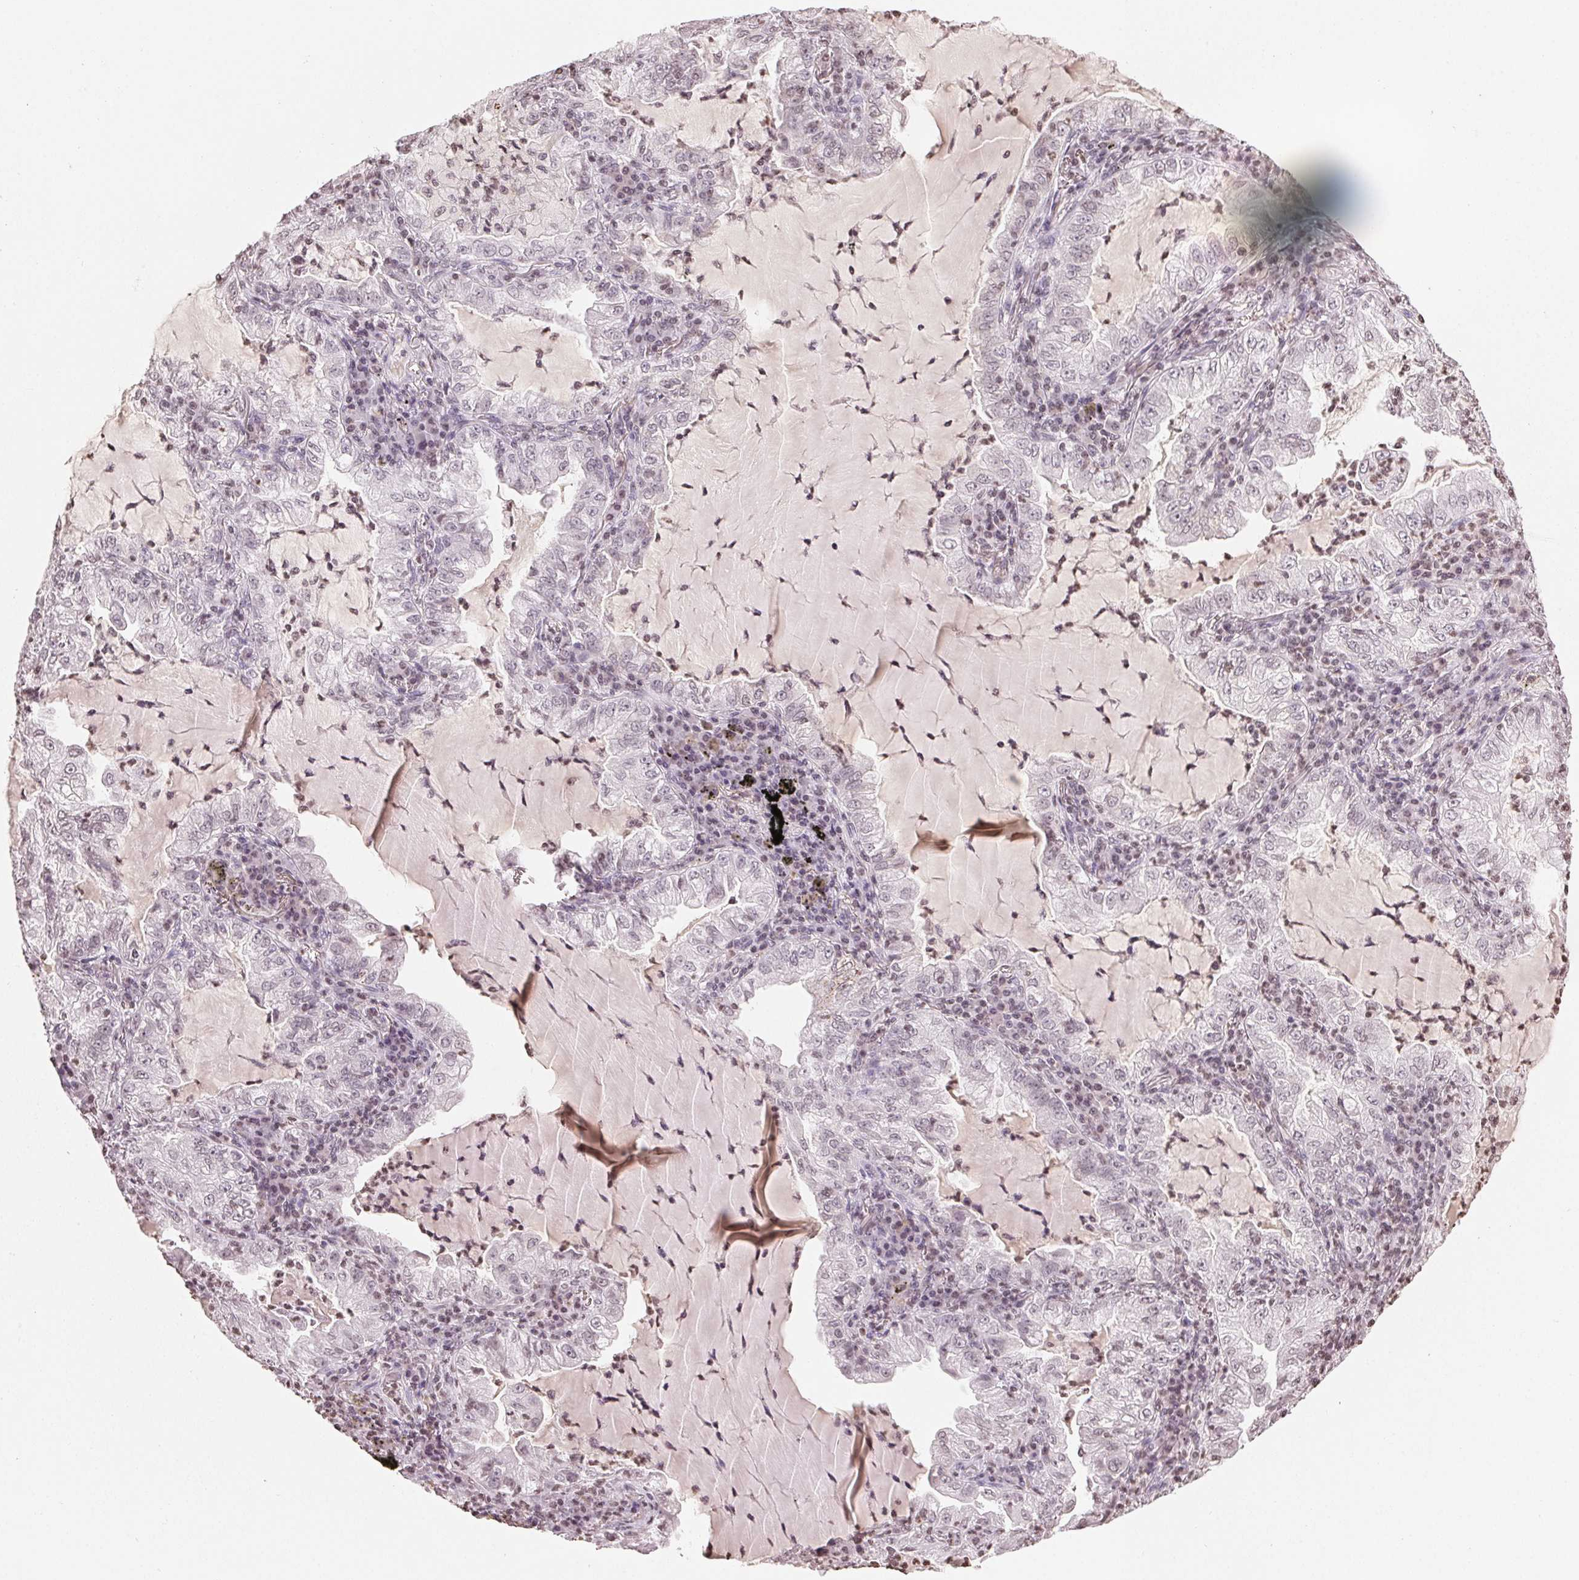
{"staining": {"intensity": "negative", "quantity": "none", "location": "none"}, "tissue": "lung cancer", "cell_type": "Tumor cells", "image_type": "cancer", "snomed": [{"axis": "morphology", "description": "Adenocarcinoma, NOS"}, {"axis": "topography", "description": "Lung"}], "caption": "Immunohistochemical staining of human lung cancer demonstrates no significant positivity in tumor cells.", "gene": "TBP", "patient": {"sex": "female", "age": 73}}